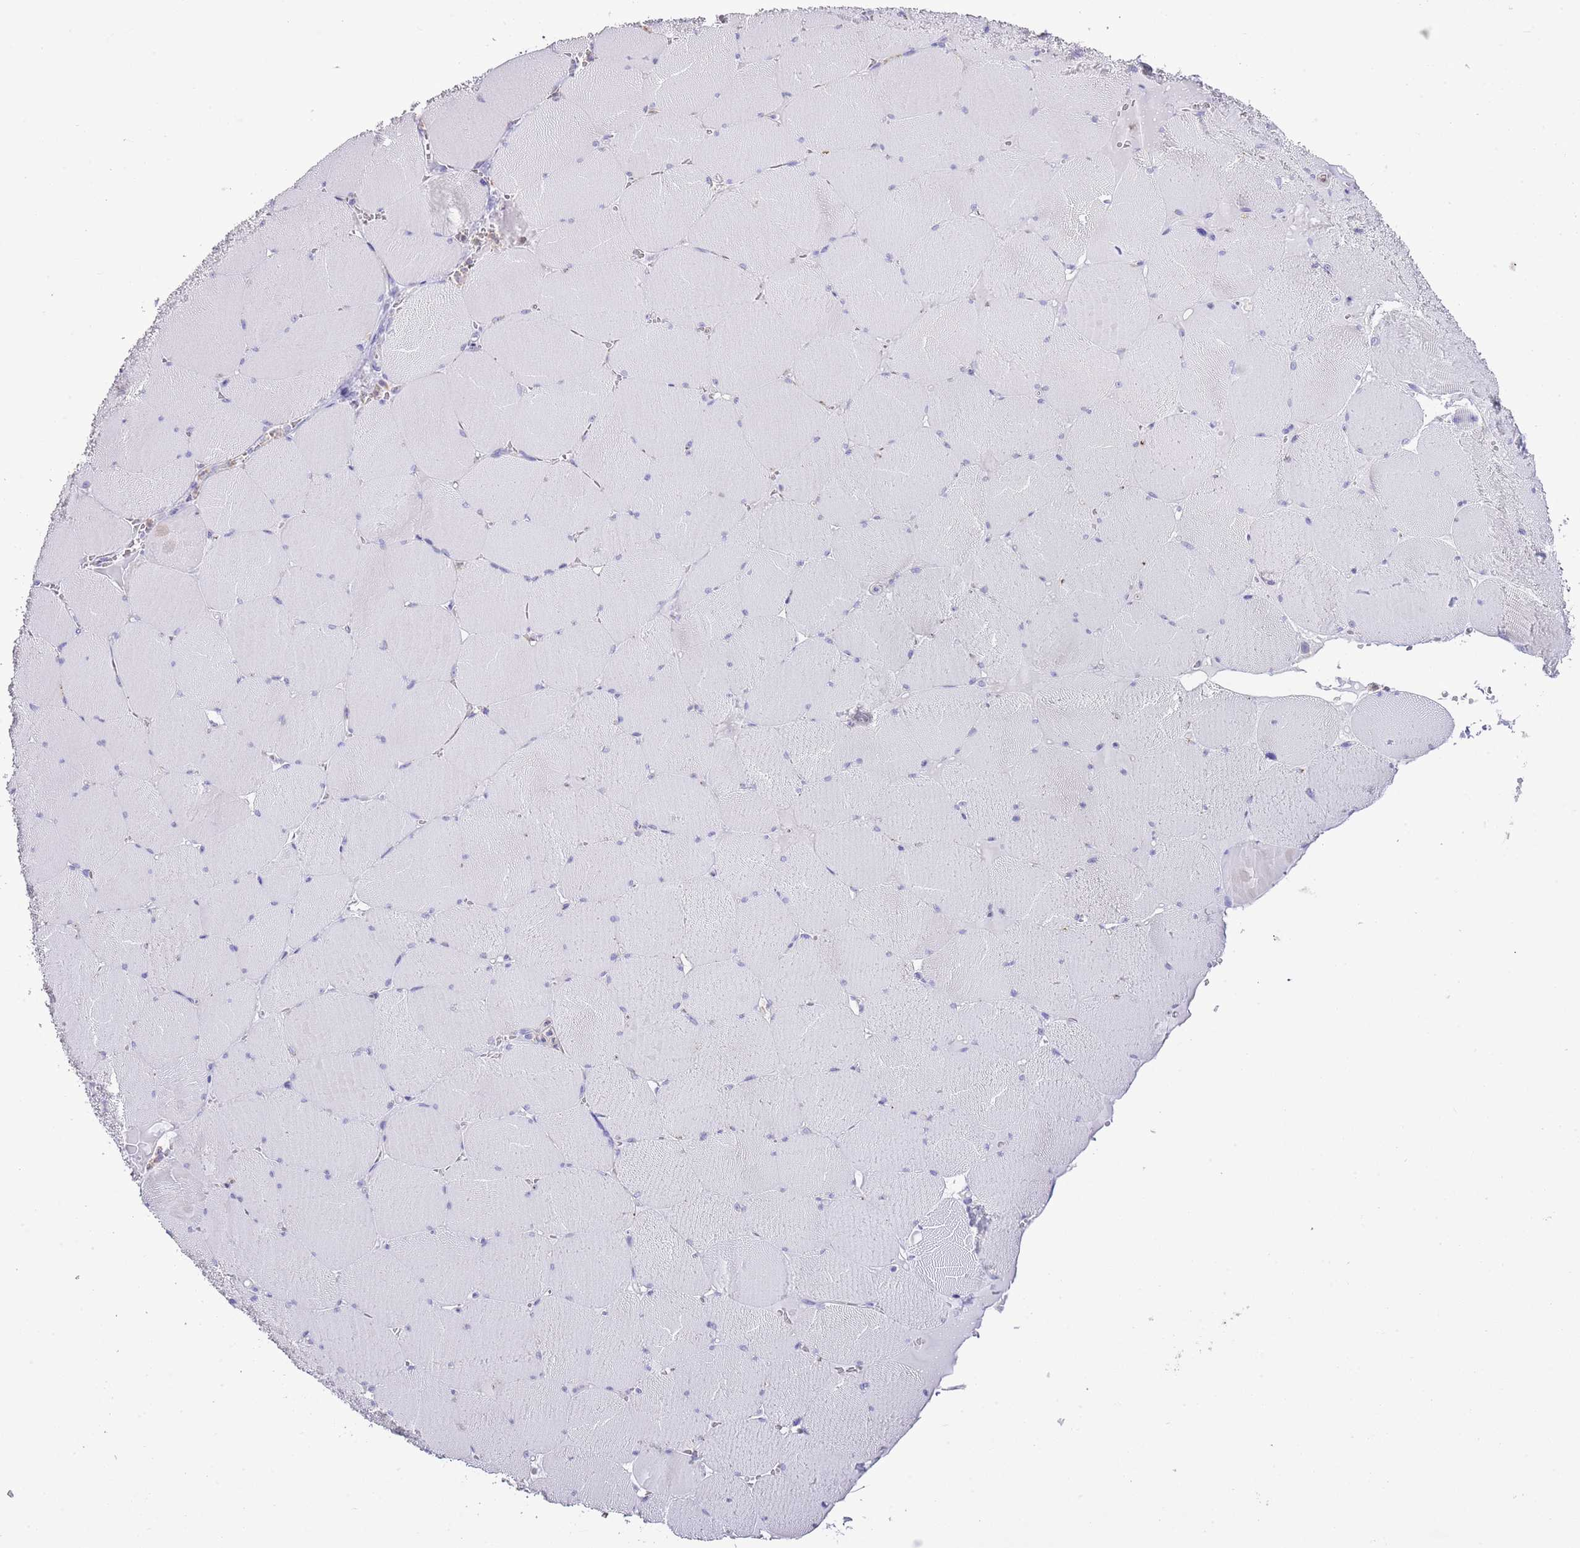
{"staining": {"intensity": "negative", "quantity": "none", "location": "none"}, "tissue": "skeletal muscle", "cell_type": "Myocytes", "image_type": "normal", "snomed": [{"axis": "morphology", "description": "Normal tissue, NOS"}, {"axis": "topography", "description": "Skeletal muscle"}, {"axis": "topography", "description": "Head-Neck"}], "caption": "Immunohistochemistry image of unremarkable human skeletal muscle stained for a protein (brown), which exhibits no positivity in myocytes. (DAB (3,3'-diaminobenzidine) IHC, high magnification).", "gene": "OR2Z1", "patient": {"sex": "male", "age": 66}}